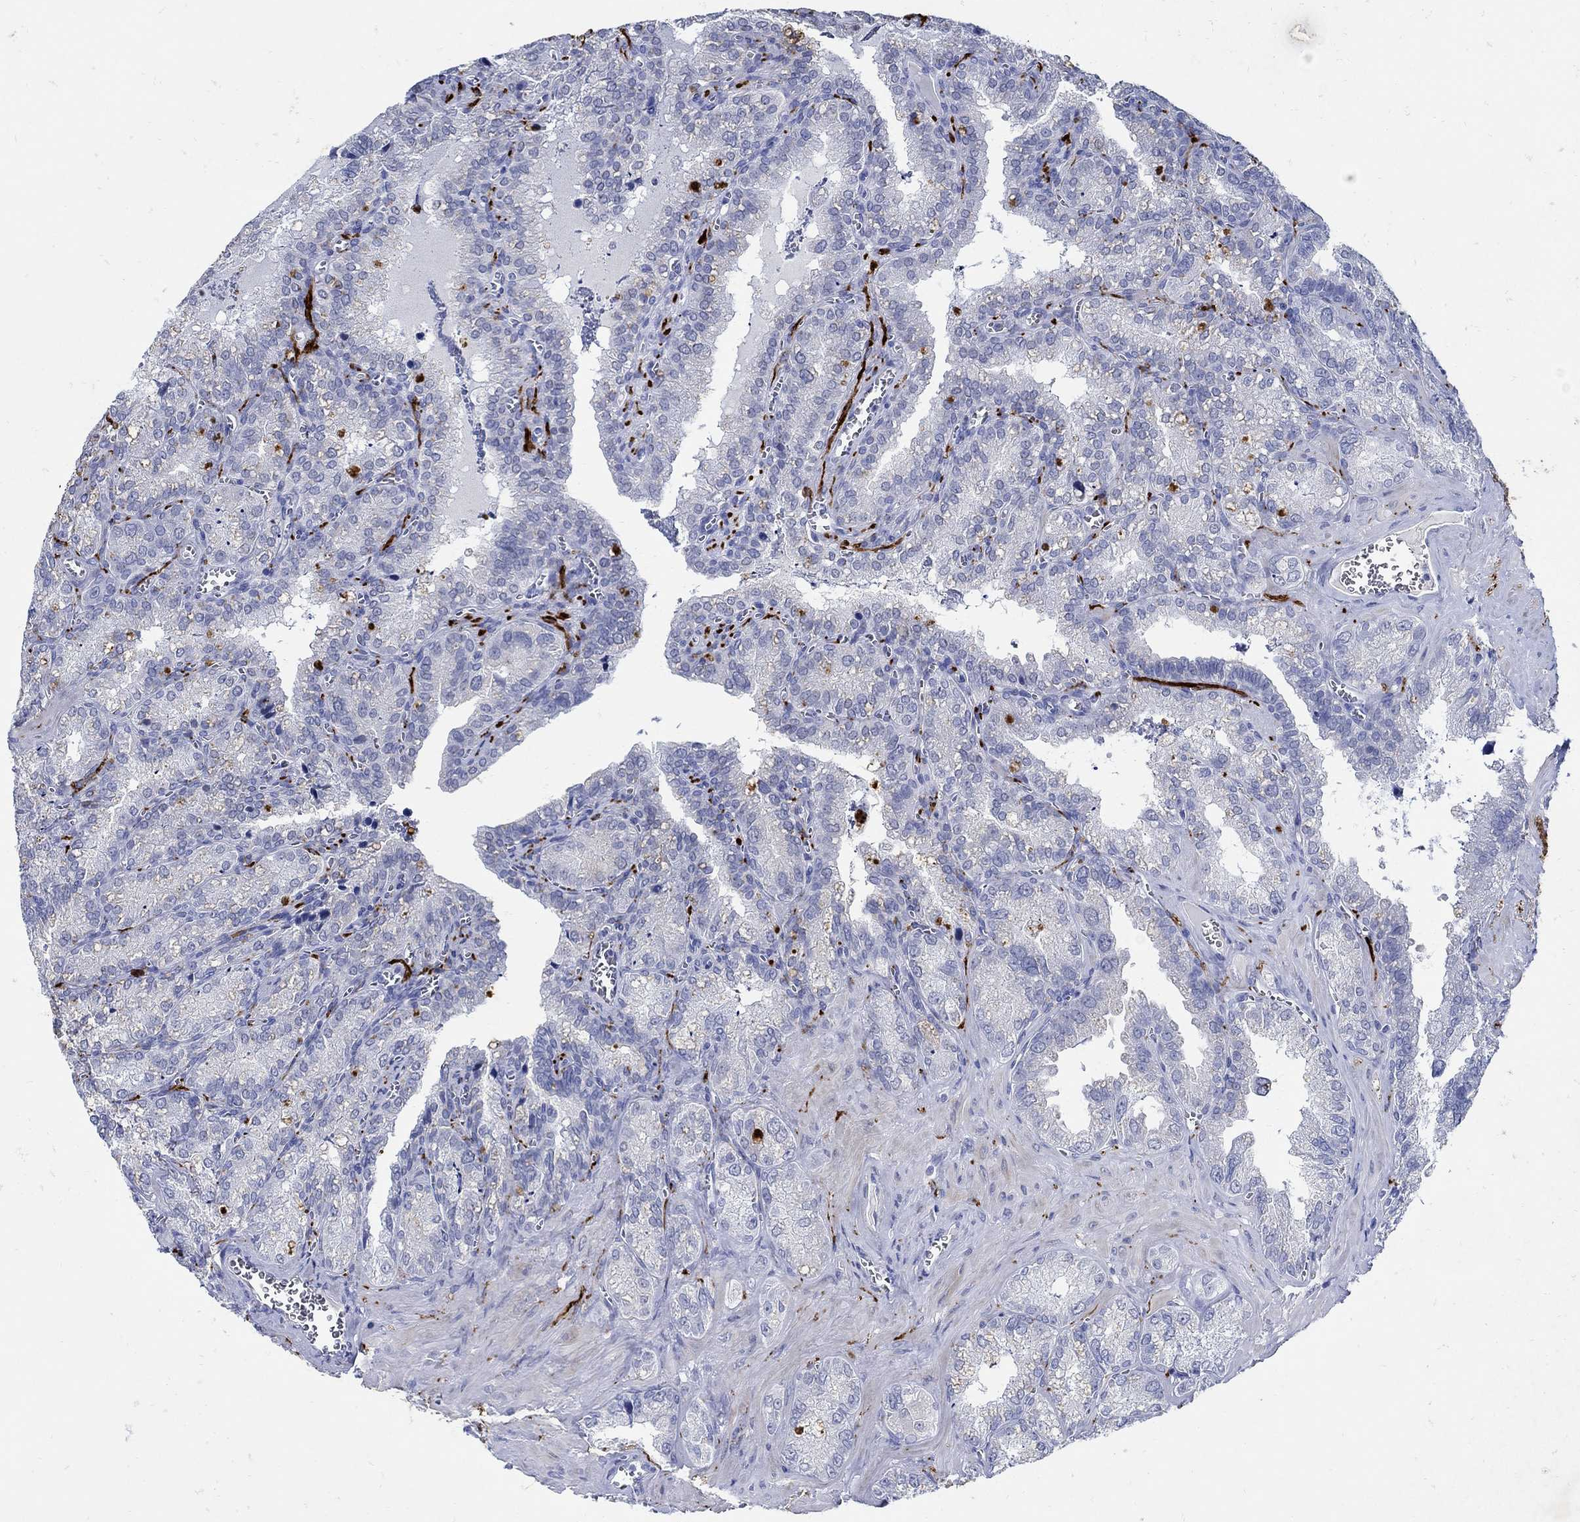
{"staining": {"intensity": "negative", "quantity": "none", "location": "none"}, "tissue": "seminal vesicle", "cell_type": "Glandular cells", "image_type": "normal", "snomed": [{"axis": "morphology", "description": "Normal tissue, NOS"}, {"axis": "topography", "description": "Seminal veicle"}], "caption": "An immunohistochemistry histopathology image of unremarkable seminal vesicle is shown. There is no staining in glandular cells of seminal vesicle.", "gene": "NOS1", "patient": {"sex": "male", "age": 57}}